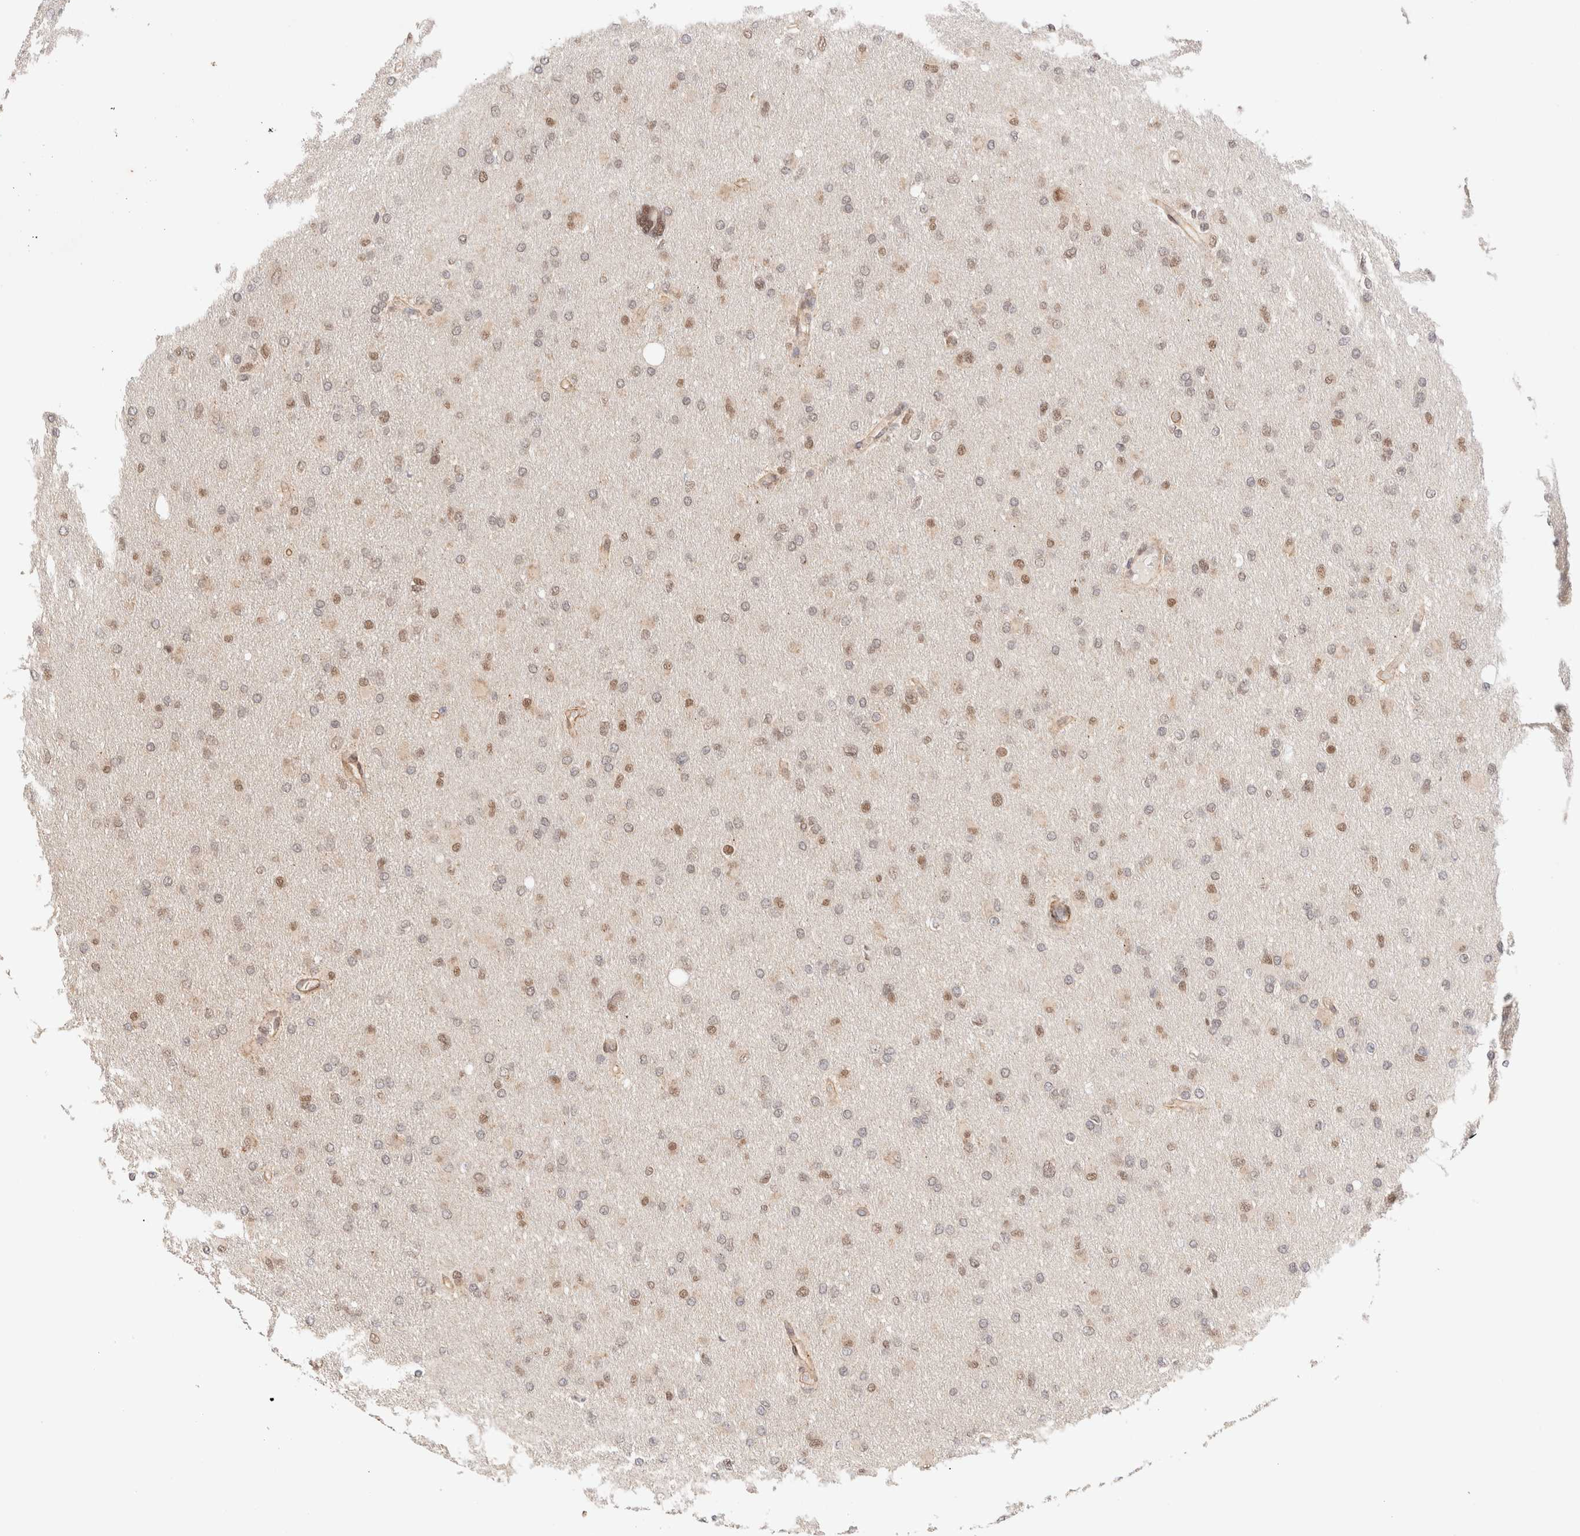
{"staining": {"intensity": "moderate", "quantity": ">75%", "location": "nuclear"}, "tissue": "glioma", "cell_type": "Tumor cells", "image_type": "cancer", "snomed": [{"axis": "morphology", "description": "Glioma, malignant, High grade"}, {"axis": "topography", "description": "Cerebral cortex"}], "caption": "This is an image of IHC staining of glioma, which shows moderate positivity in the nuclear of tumor cells.", "gene": "BRPF3", "patient": {"sex": "female", "age": 36}}